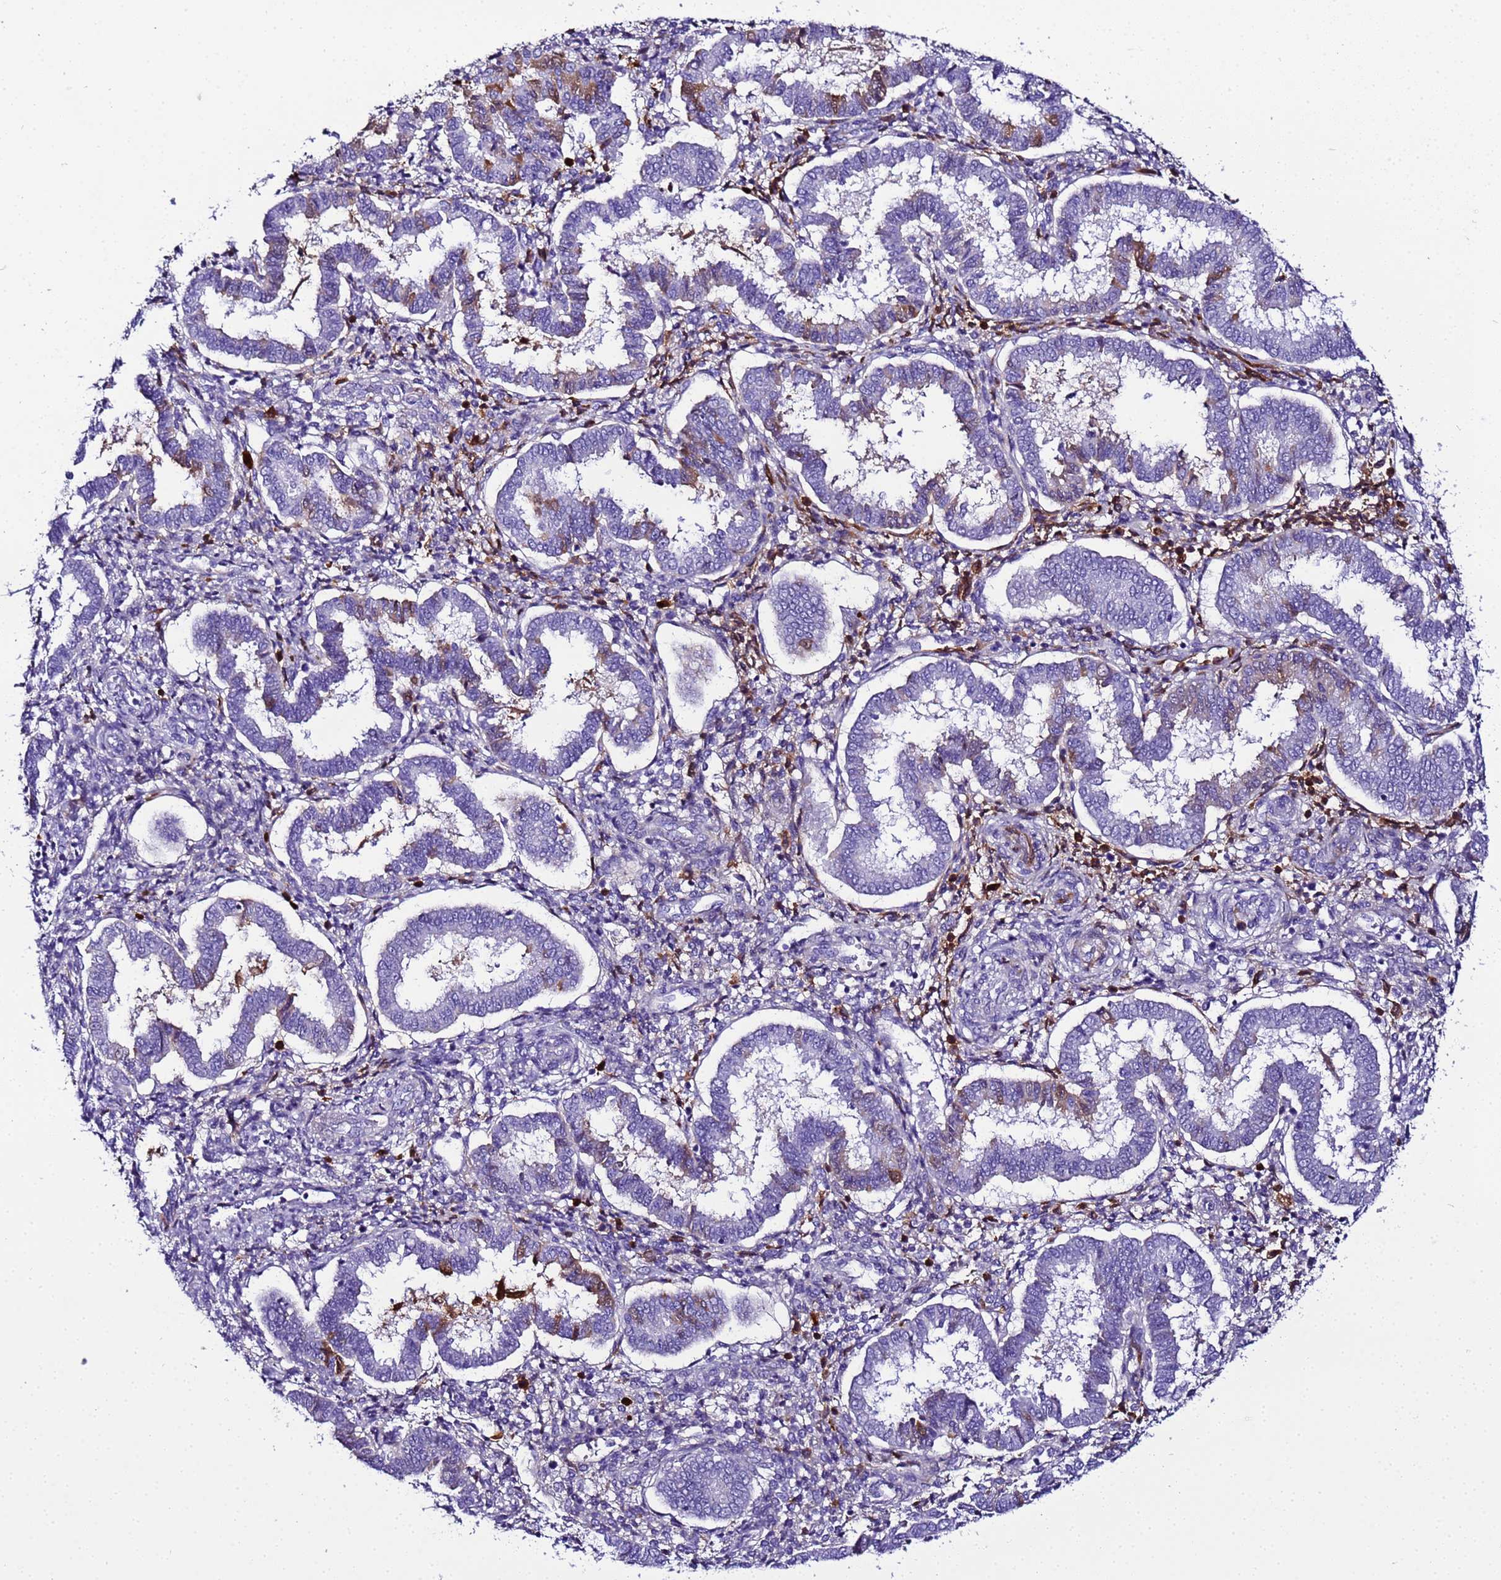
{"staining": {"intensity": "negative", "quantity": "none", "location": "none"}, "tissue": "endometrium", "cell_type": "Cells in endometrial stroma", "image_type": "normal", "snomed": [{"axis": "morphology", "description": "Normal tissue, NOS"}, {"axis": "topography", "description": "Endometrium"}], "caption": "Immunohistochemistry photomicrograph of normal endometrium: human endometrium stained with DAB (3,3'-diaminobenzidine) shows no significant protein expression in cells in endometrial stroma.", "gene": "CFHR1", "patient": {"sex": "female", "age": 24}}